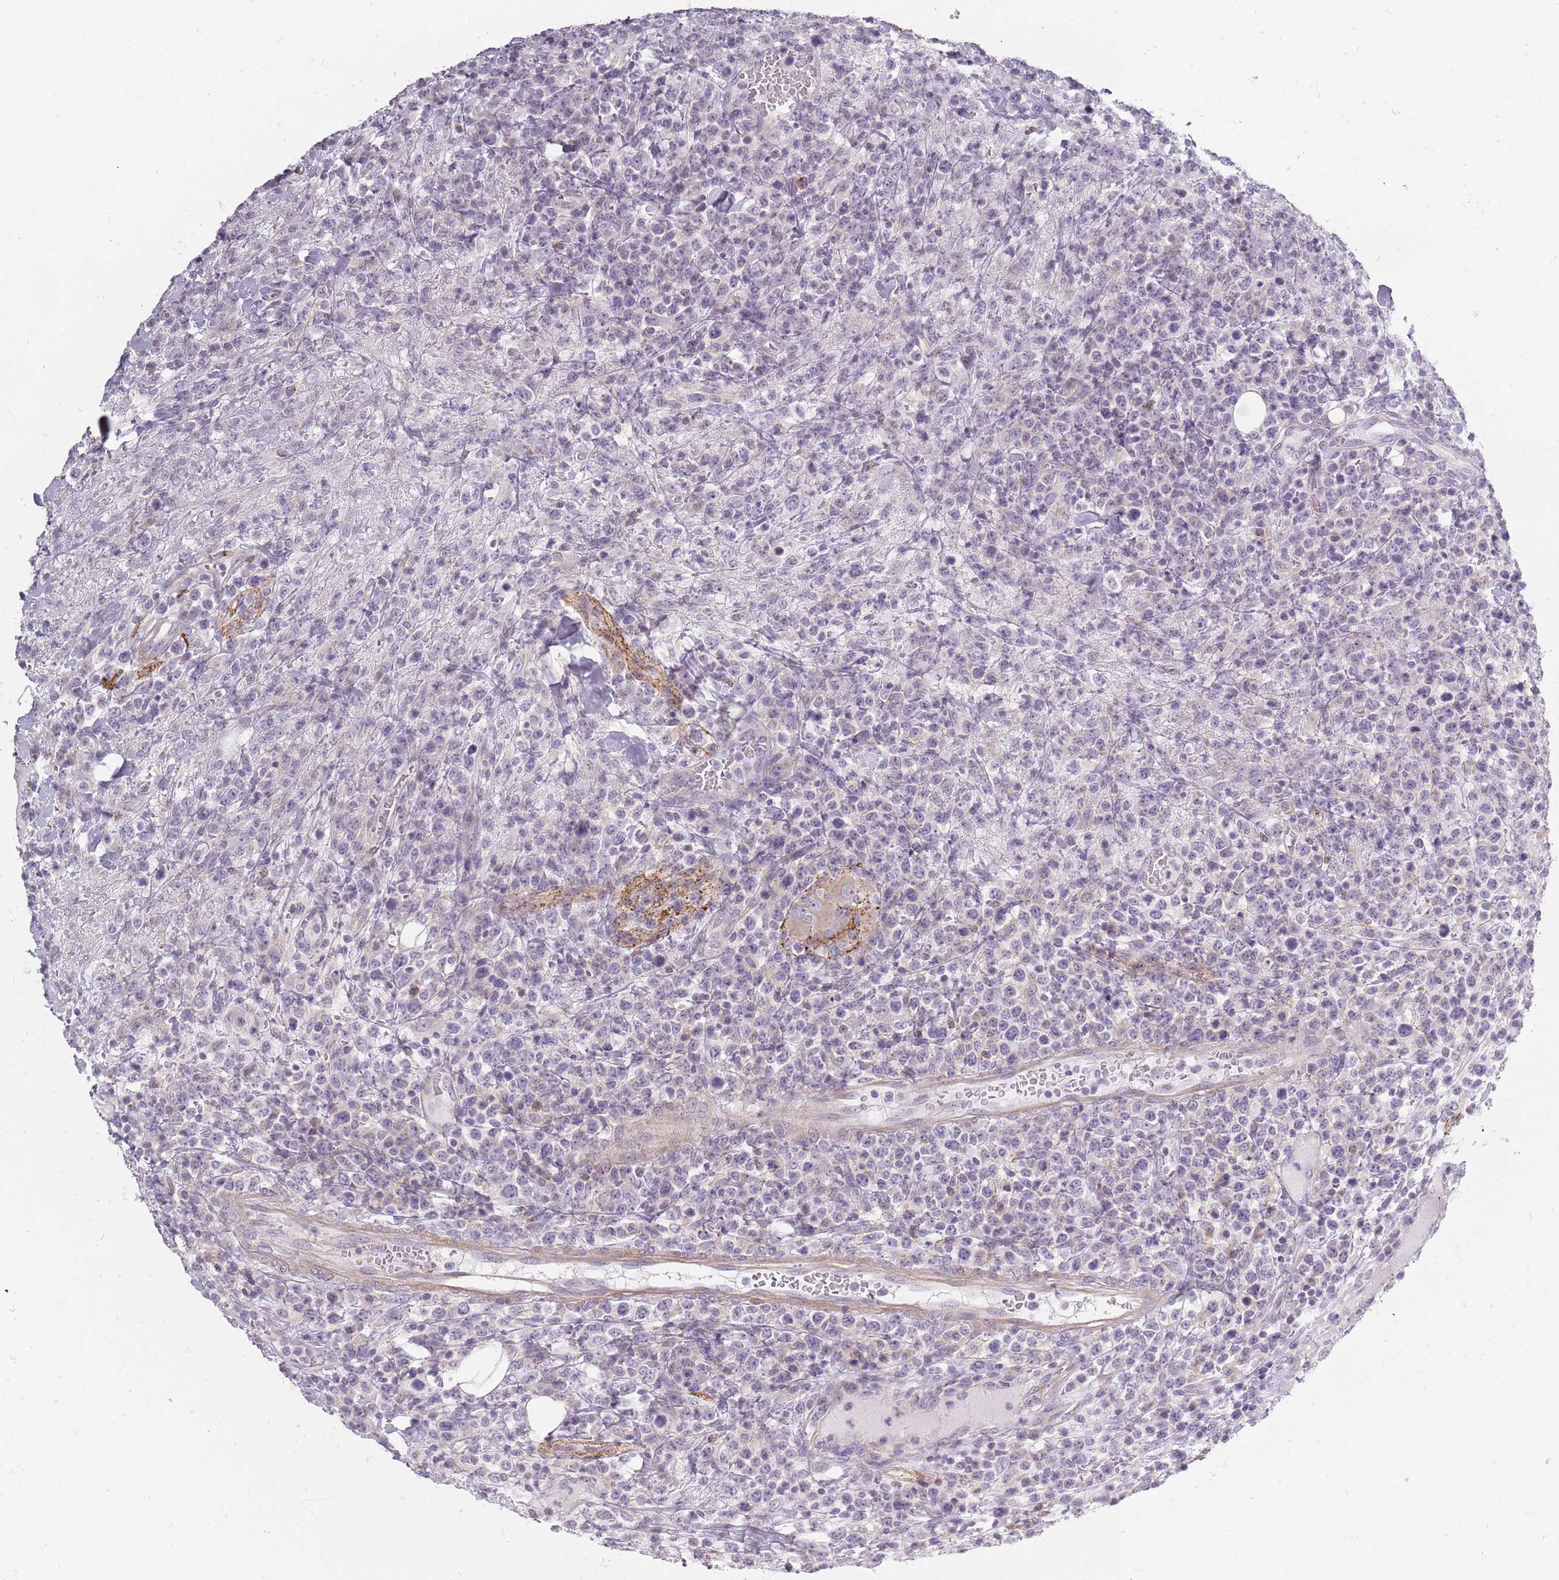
{"staining": {"intensity": "negative", "quantity": "none", "location": "none"}, "tissue": "lymphoma", "cell_type": "Tumor cells", "image_type": "cancer", "snomed": [{"axis": "morphology", "description": "Malignant lymphoma, non-Hodgkin's type, High grade"}, {"axis": "topography", "description": "Colon"}], "caption": "This photomicrograph is of high-grade malignant lymphoma, non-Hodgkin's type stained with immunohistochemistry to label a protein in brown with the nuclei are counter-stained blue. There is no staining in tumor cells. (Immunohistochemistry (ihc), brightfield microscopy, high magnification).", "gene": "SYNGR3", "patient": {"sex": "female", "age": 53}}